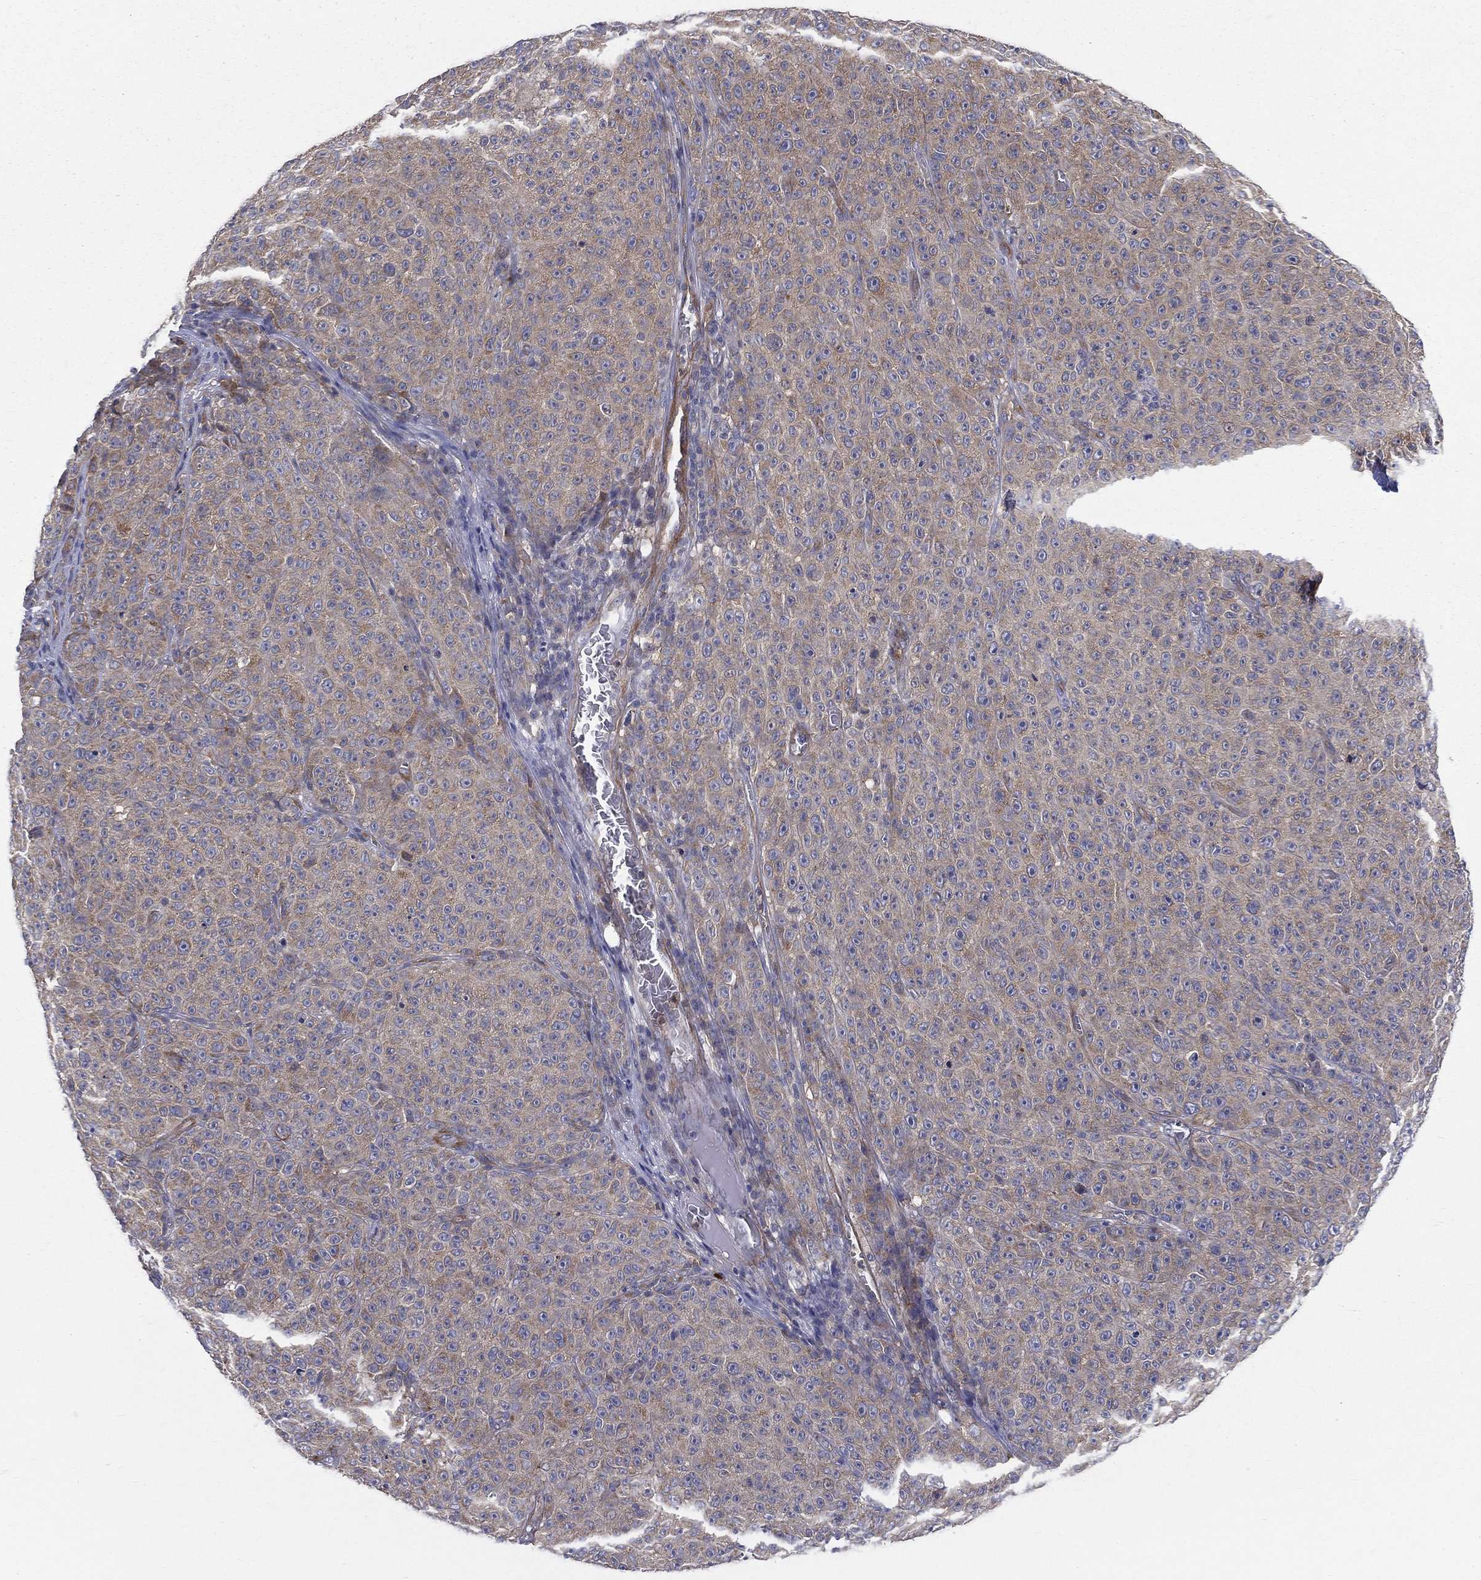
{"staining": {"intensity": "moderate", "quantity": "25%-75%", "location": "cytoplasmic/membranous"}, "tissue": "melanoma", "cell_type": "Tumor cells", "image_type": "cancer", "snomed": [{"axis": "morphology", "description": "Malignant melanoma, NOS"}, {"axis": "topography", "description": "Skin"}], "caption": "Immunohistochemical staining of human melanoma exhibits medium levels of moderate cytoplasmic/membranous protein staining in about 25%-75% of tumor cells.", "gene": "POMZP3", "patient": {"sex": "female", "age": 82}}